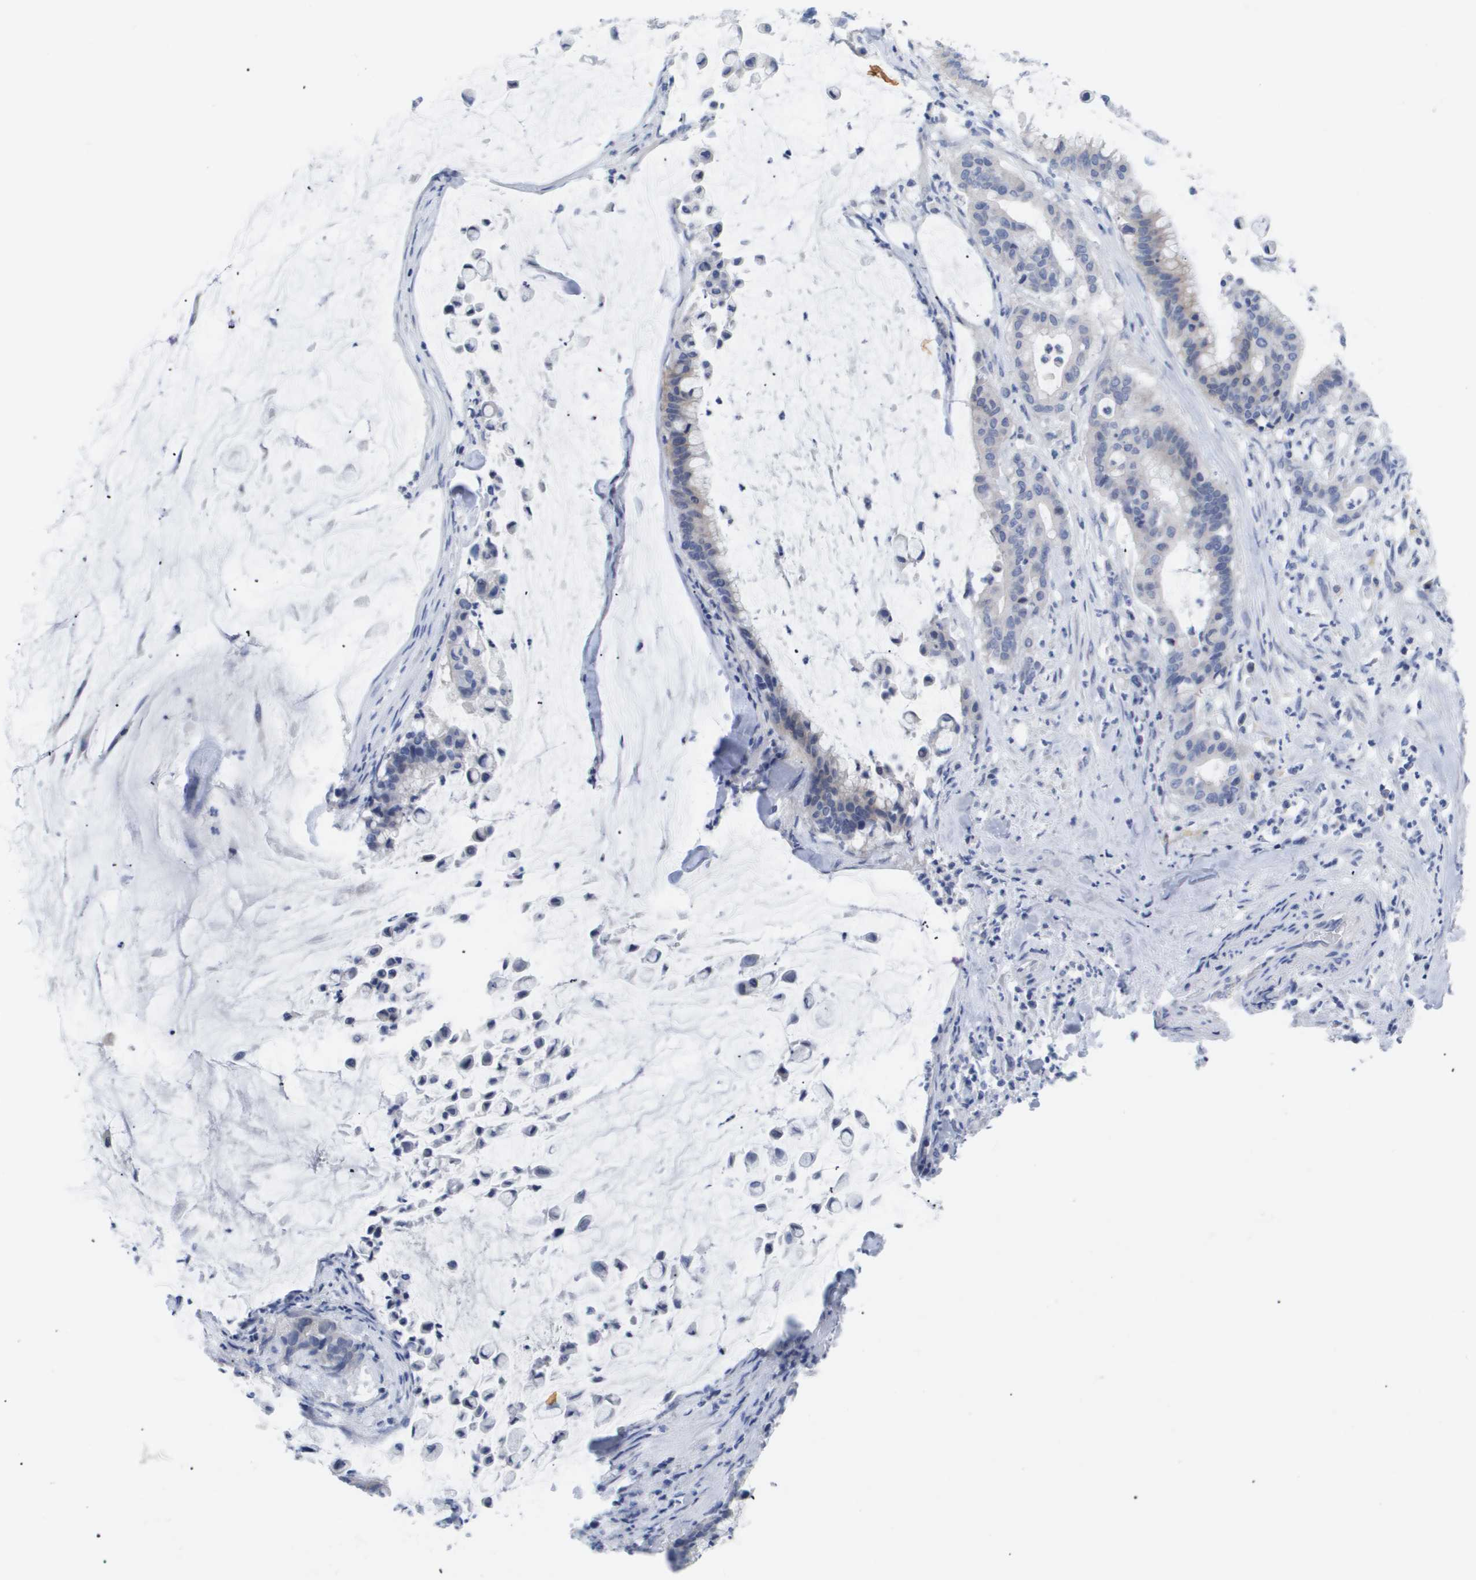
{"staining": {"intensity": "negative", "quantity": "none", "location": "none"}, "tissue": "pancreatic cancer", "cell_type": "Tumor cells", "image_type": "cancer", "snomed": [{"axis": "morphology", "description": "Adenocarcinoma, NOS"}, {"axis": "topography", "description": "Pancreas"}], "caption": "Micrograph shows no significant protein positivity in tumor cells of pancreatic cancer.", "gene": "CAV3", "patient": {"sex": "male", "age": 41}}